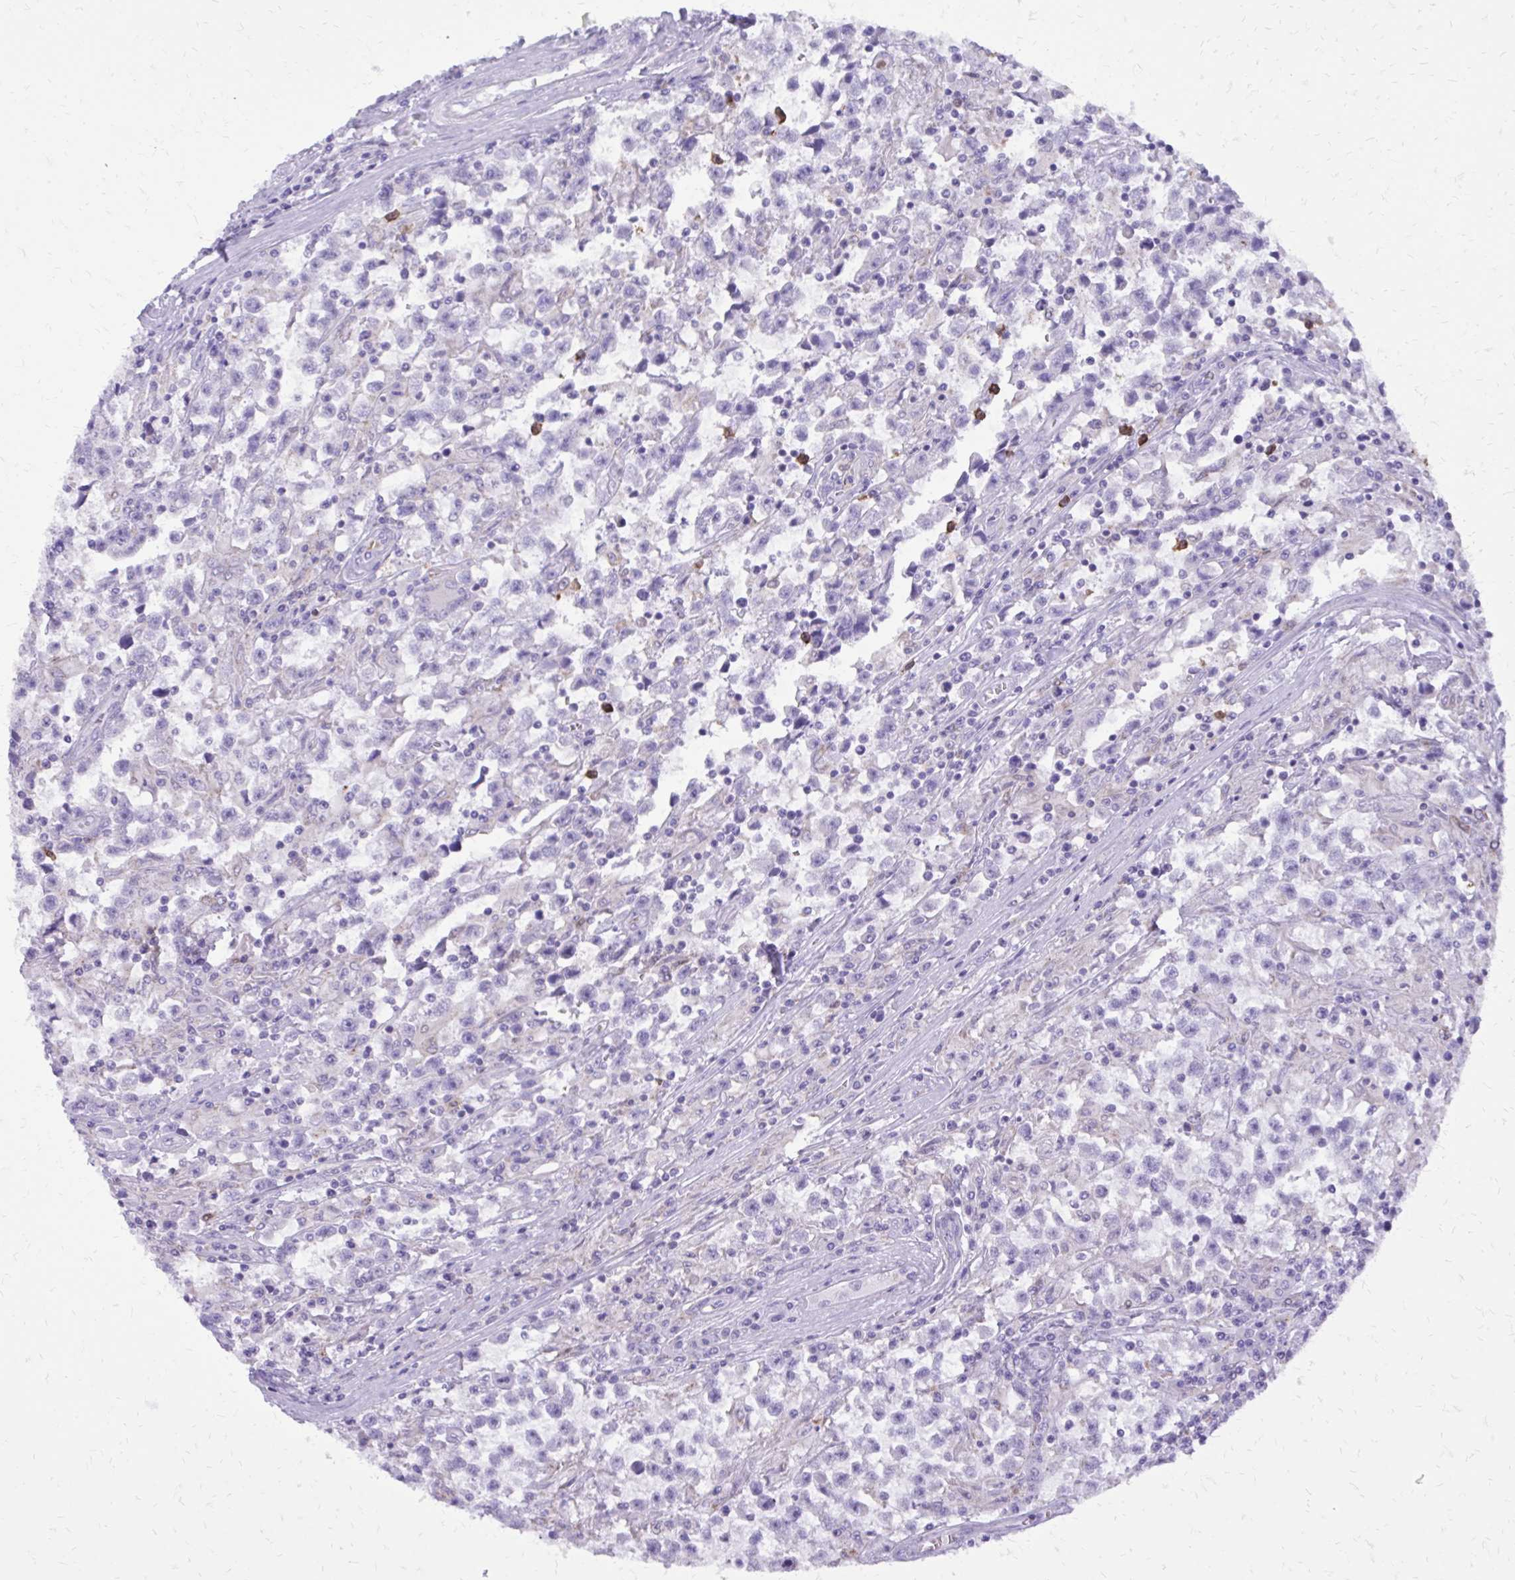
{"staining": {"intensity": "negative", "quantity": "none", "location": "none"}, "tissue": "testis cancer", "cell_type": "Tumor cells", "image_type": "cancer", "snomed": [{"axis": "morphology", "description": "Seminoma, NOS"}, {"axis": "topography", "description": "Testis"}], "caption": "The image shows no staining of tumor cells in testis cancer (seminoma).", "gene": "CAT", "patient": {"sex": "male", "age": 31}}